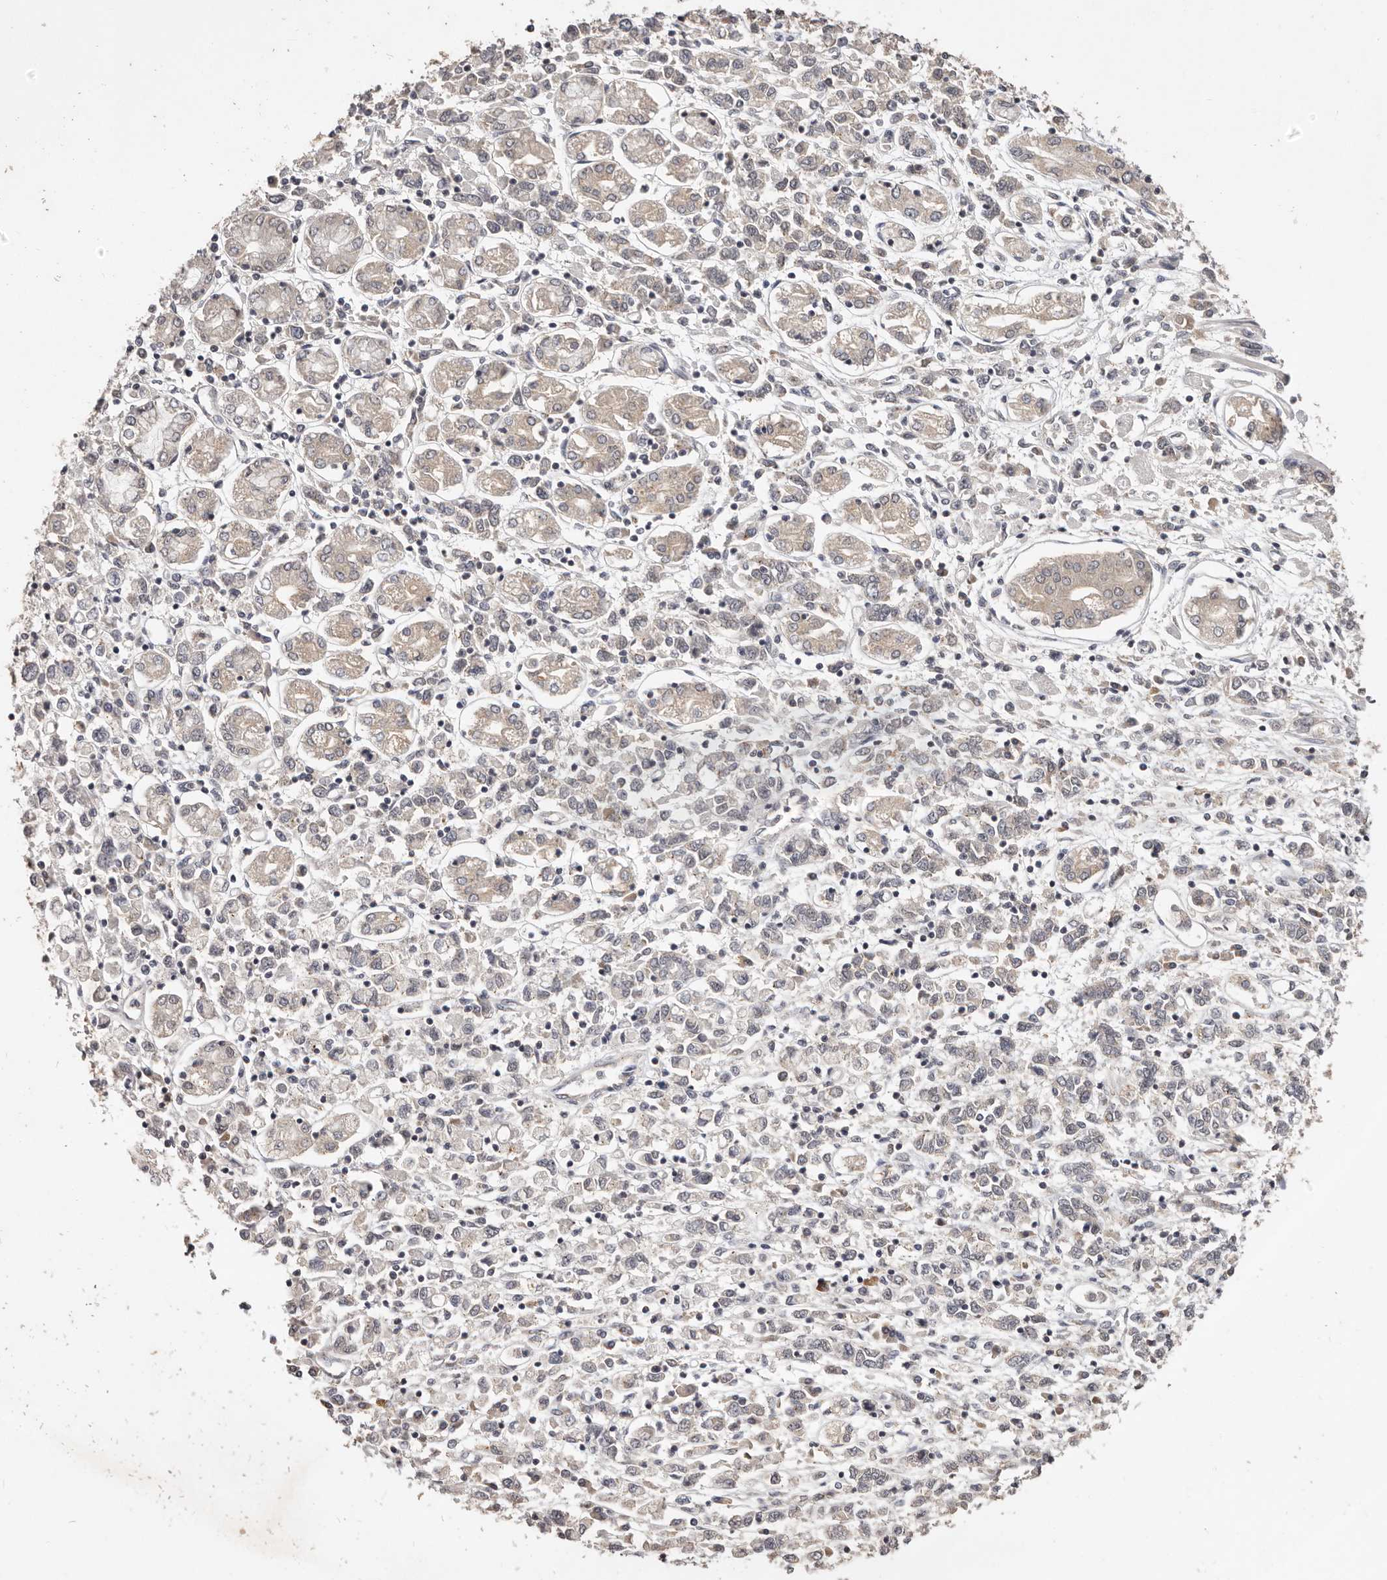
{"staining": {"intensity": "negative", "quantity": "none", "location": "none"}, "tissue": "stomach cancer", "cell_type": "Tumor cells", "image_type": "cancer", "snomed": [{"axis": "morphology", "description": "Adenocarcinoma, NOS"}, {"axis": "topography", "description": "Stomach"}], "caption": "Immunohistochemistry of human stomach adenocarcinoma shows no staining in tumor cells. The staining was performed using DAB (3,3'-diaminobenzidine) to visualize the protein expression in brown, while the nuclei were stained in blue with hematoxylin (Magnification: 20x).", "gene": "TSPAN13", "patient": {"sex": "female", "age": 76}}